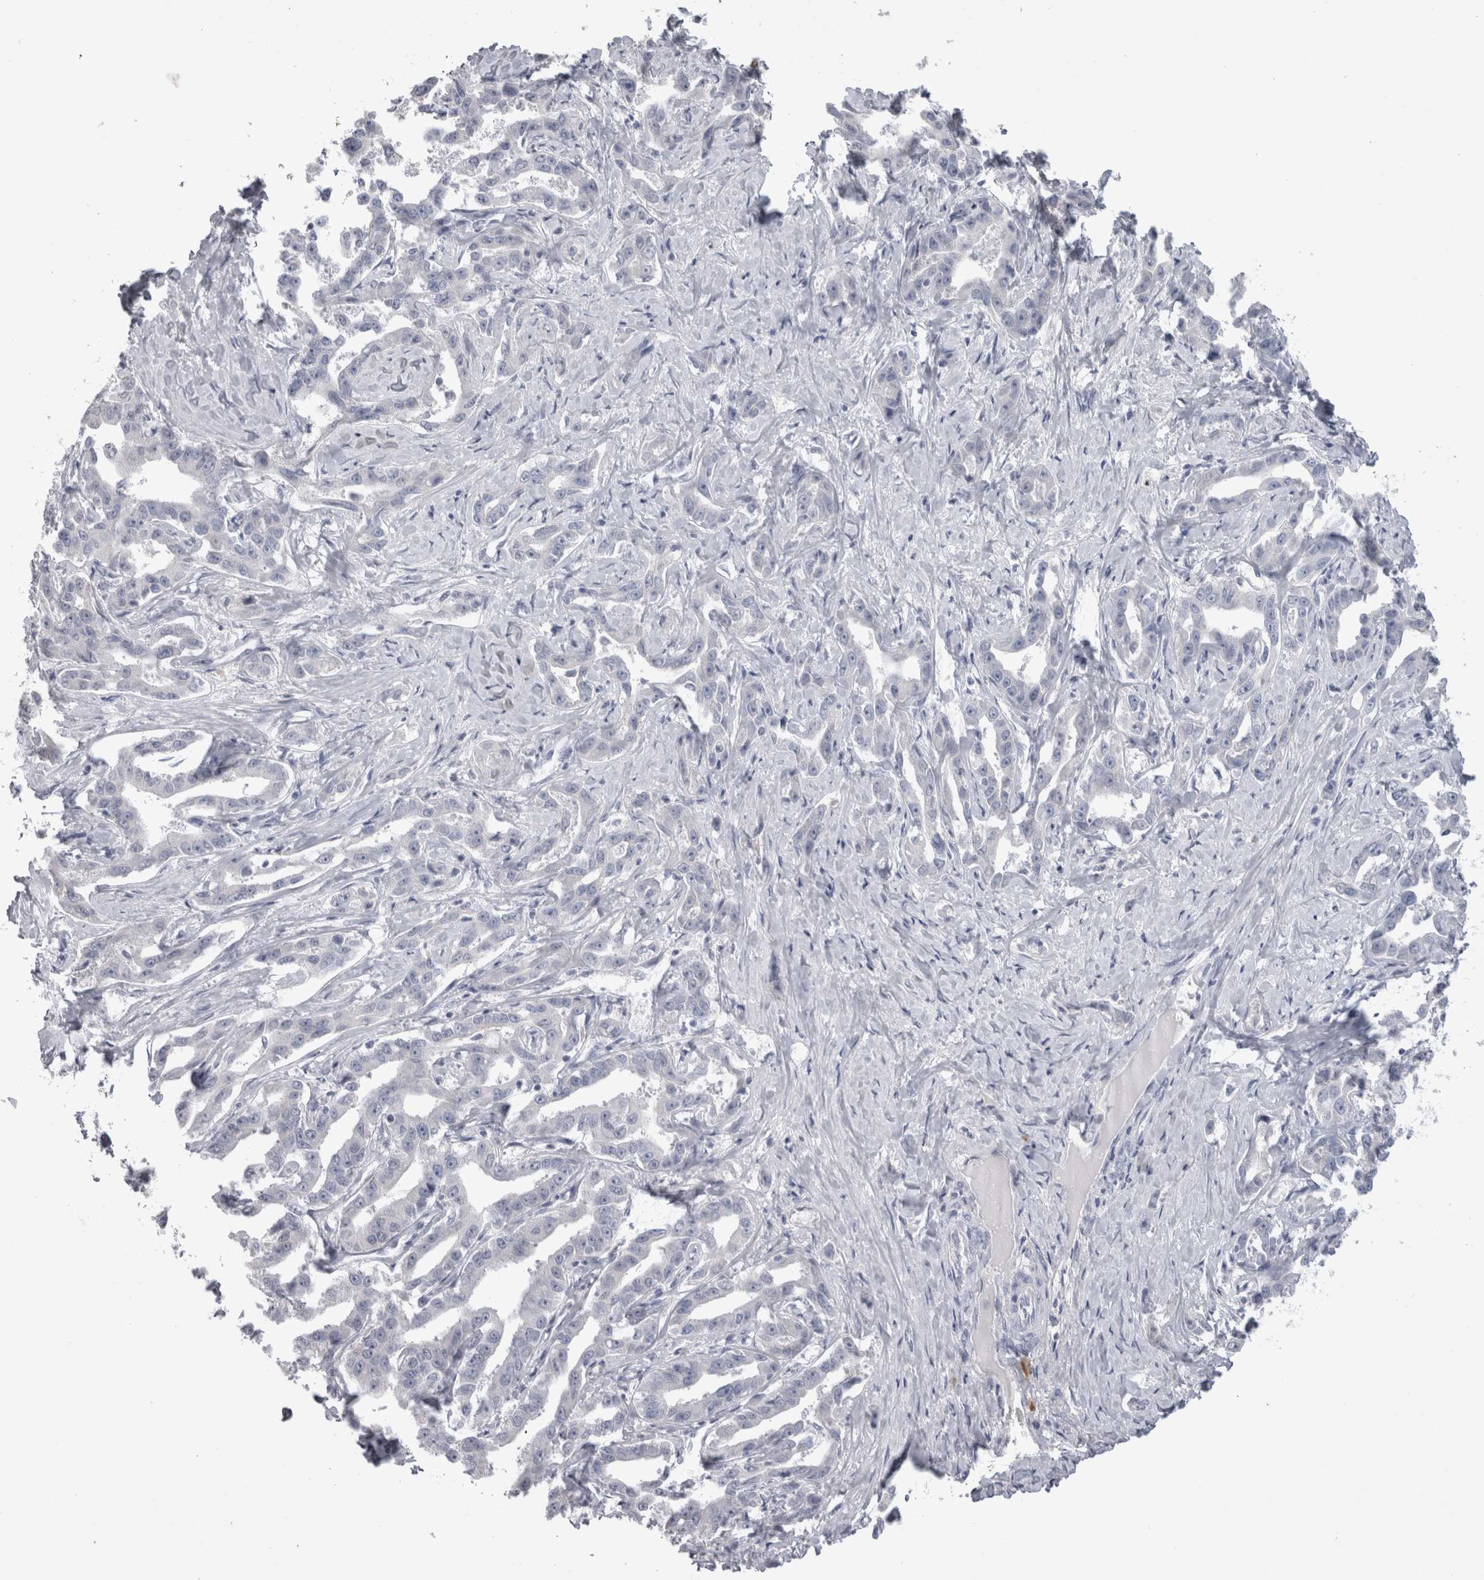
{"staining": {"intensity": "negative", "quantity": "none", "location": "none"}, "tissue": "liver cancer", "cell_type": "Tumor cells", "image_type": "cancer", "snomed": [{"axis": "morphology", "description": "Cholangiocarcinoma"}, {"axis": "topography", "description": "Liver"}], "caption": "Immunohistochemistry (IHC) of liver cancer (cholangiocarcinoma) exhibits no expression in tumor cells.", "gene": "ADAM2", "patient": {"sex": "male", "age": 59}}